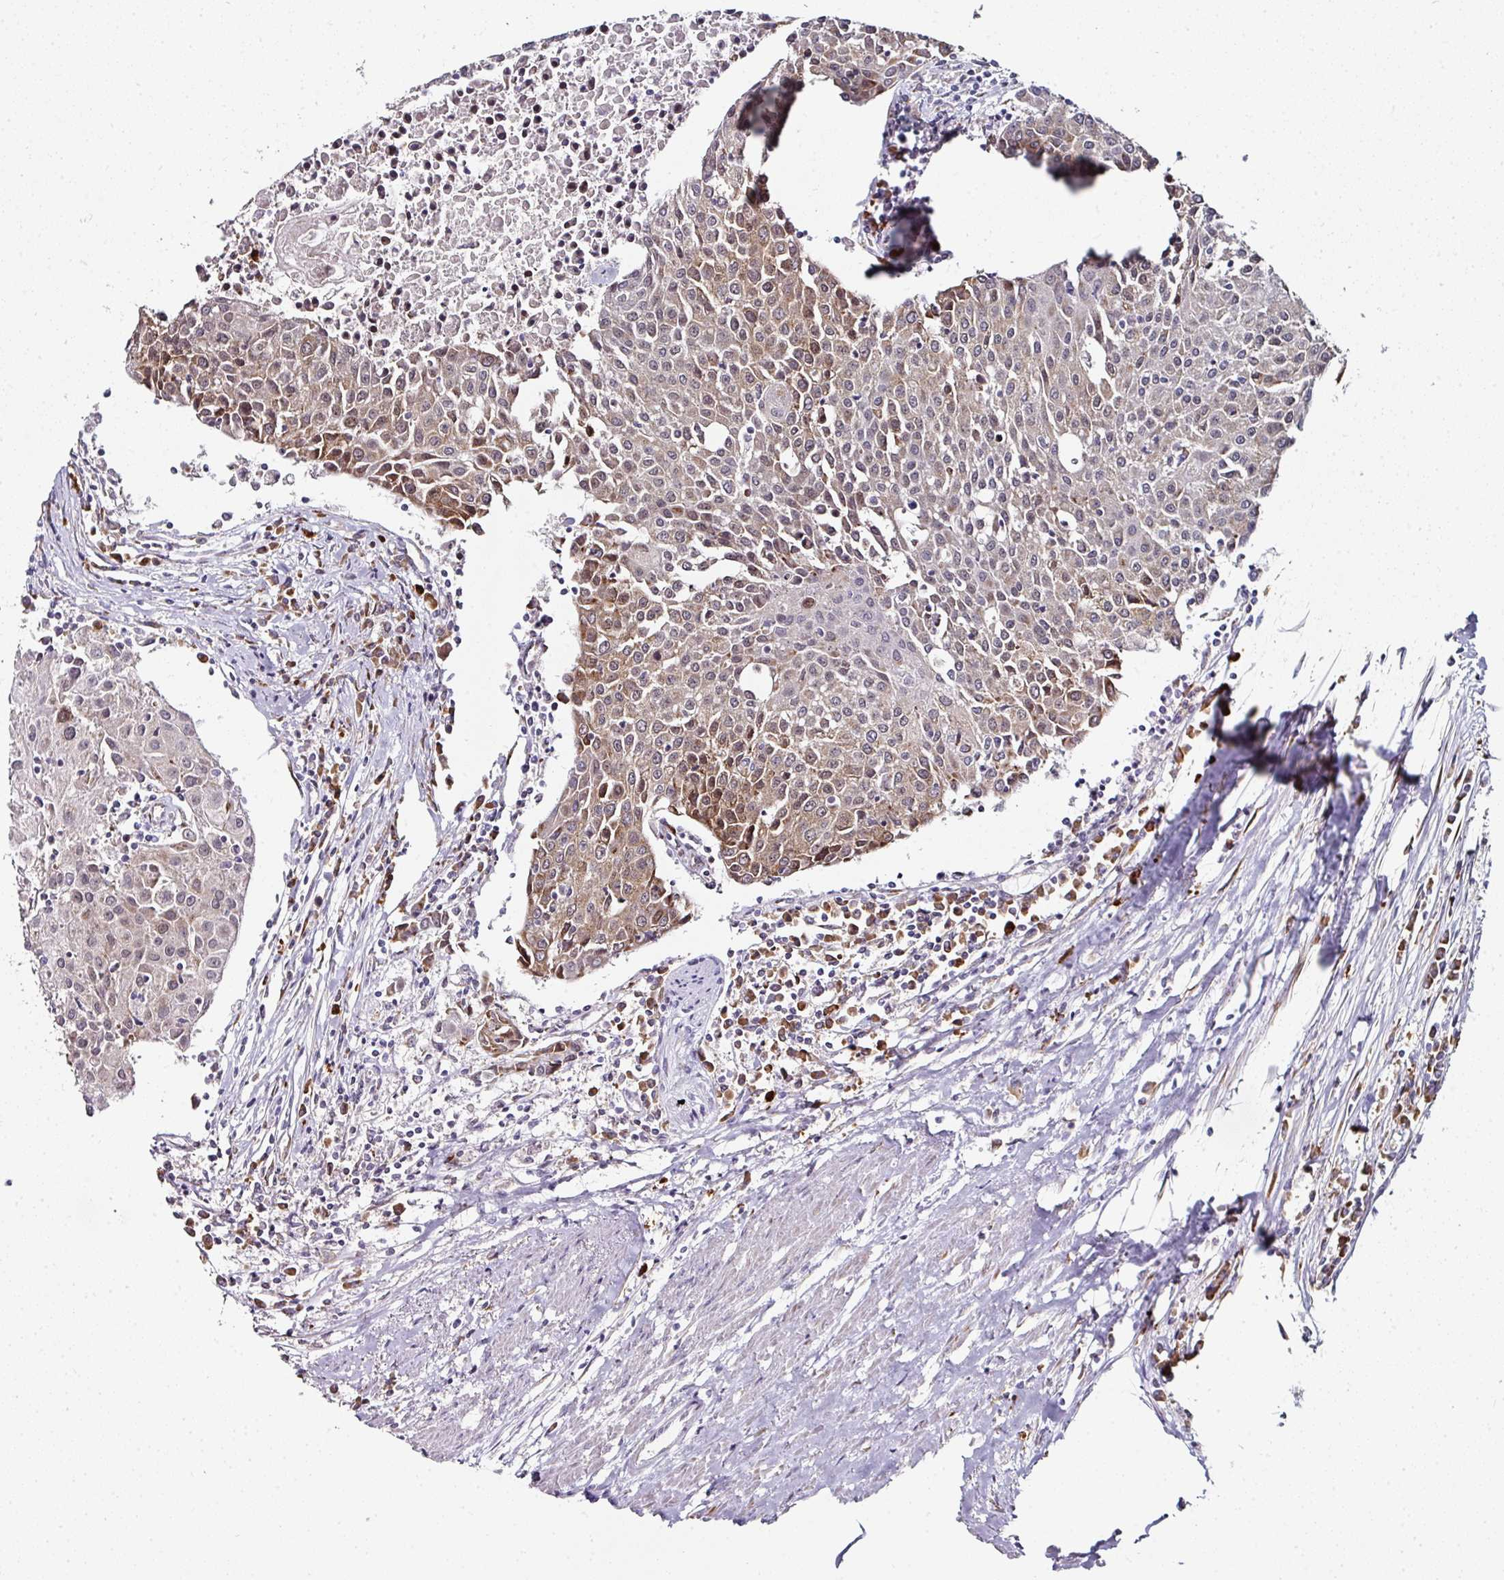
{"staining": {"intensity": "weak", "quantity": "25%-75%", "location": "cytoplasmic/membranous"}, "tissue": "urothelial cancer", "cell_type": "Tumor cells", "image_type": "cancer", "snomed": [{"axis": "morphology", "description": "Urothelial carcinoma, High grade"}, {"axis": "topography", "description": "Urinary bladder"}], "caption": "Tumor cells display low levels of weak cytoplasmic/membranous positivity in approximately 25%-75% of cells in human urothelial carcinoma (high-grade).", "gene": "APOLD1", "patient": {"sex": "female", "age": 85}}